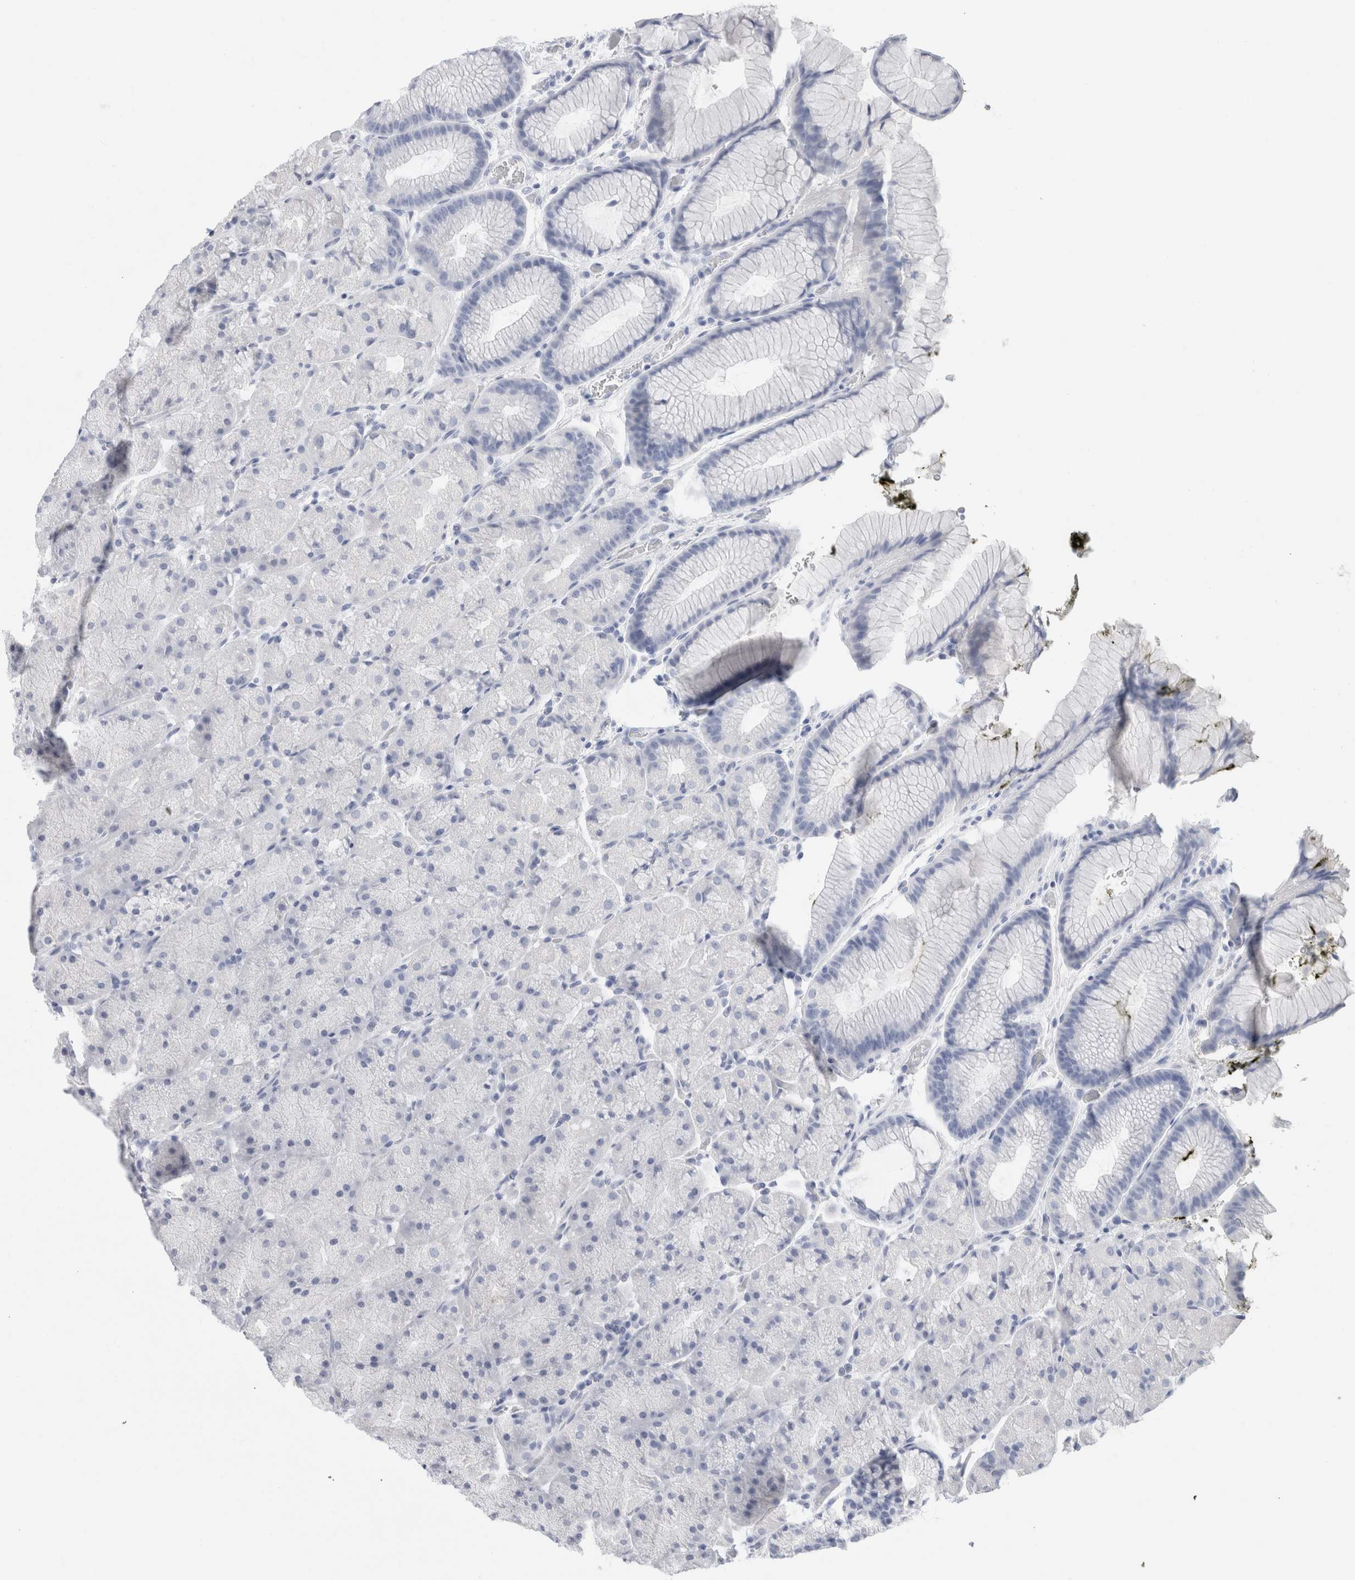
{"staining": {"intensity": "negative", "quantity": "none", "location": "none"}, "tissue": "stomach", "cell_type": "Glandular cells", "image_type": "normal", "snomed": [{"axis": "morphology", "description": "Normal tissue, NOS"}, {"axis": "topography", "description": "Stomach, upper"}, {"axis": "topography", "description": "Stomach"}], "caption": "The image shows no staining of glandular cells in normal stomach.", "gene": "BCAN", "patient": {"sex": "male", "age": 48}}